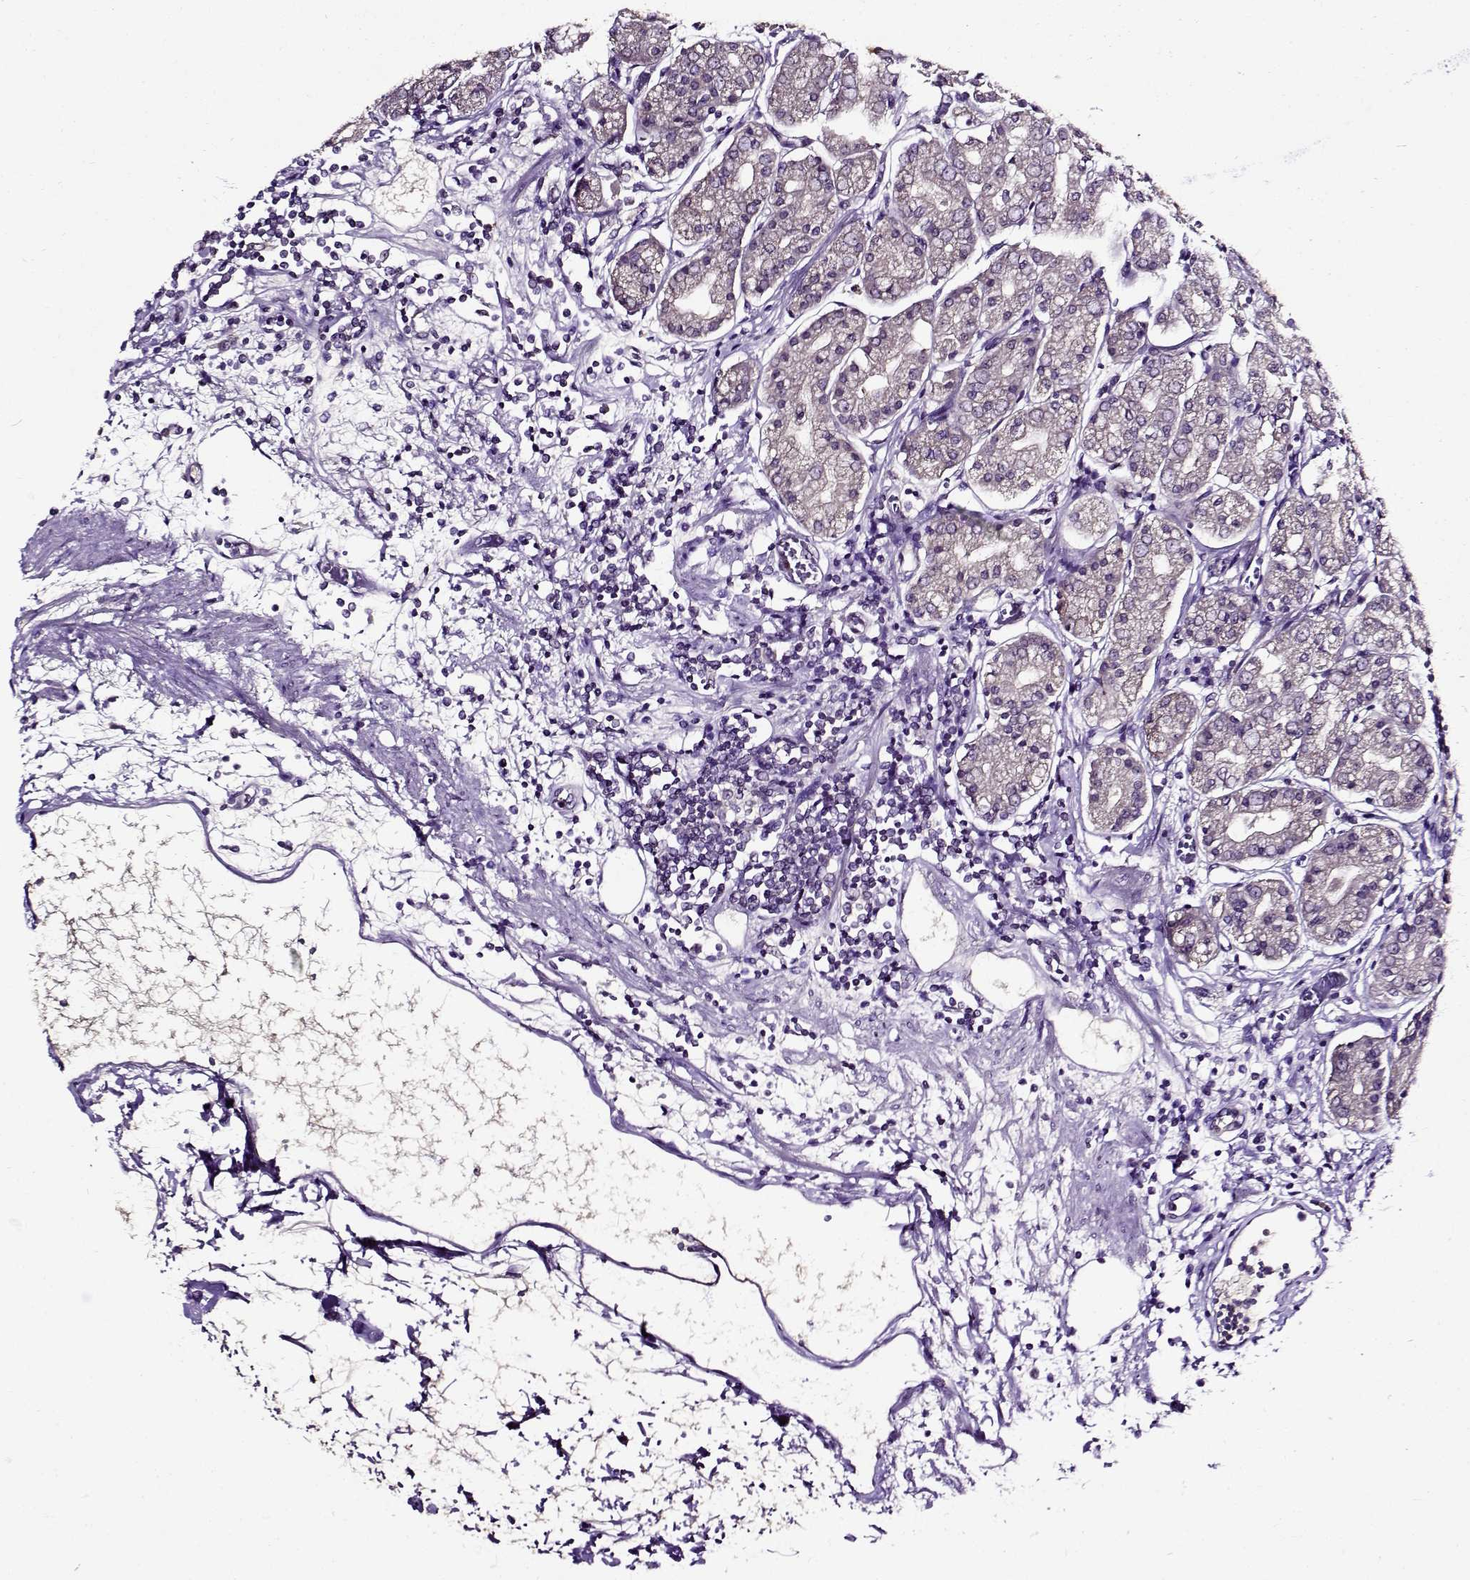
{"staining": {"intensity": "negative", "quantity": "none", "location": "none"}, "tissue": "stomach", "cell_type": "Glandular cells", "image_type": "normal", "snomed": [{"axis": "morphology", "description": "Normal tissue, NOS"}, {"axis": "topography", "description": "Skeletal muscle"}, {"axis": "topography", "description": "Stomach"}], "caption": "The image demonstrates no significant expression in glandular cells of stomach.", "gene": "SLC6A3", "patient": {"sex": "female", "age": 57}}